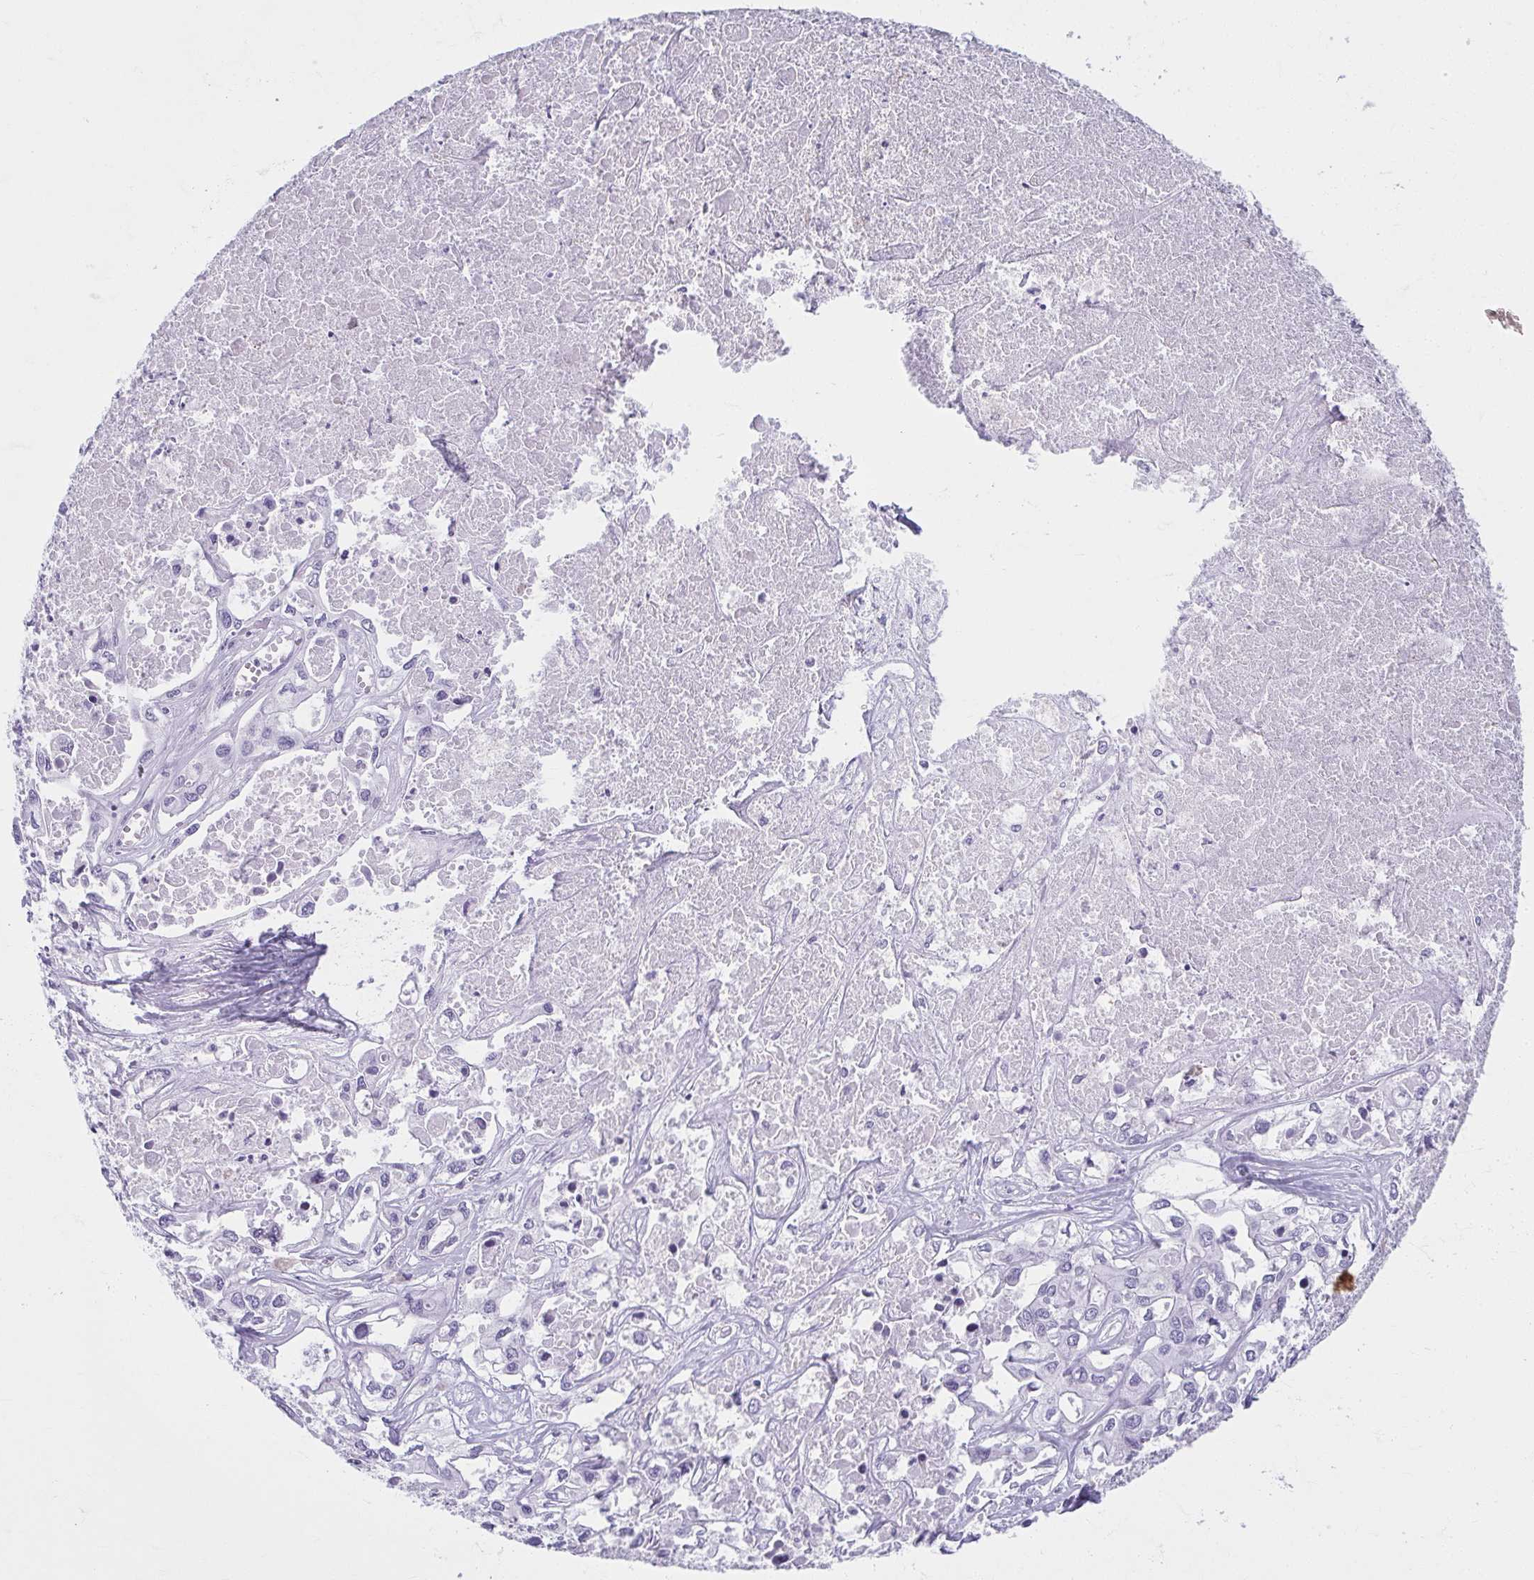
{"staining": {"intensity": "negative", "quantity": "none", "location": "none"}, "tissue": "liver cancer", "cell_type": "Tumor cells", "image_type": "cancer", "snomed": [{"axis": "morphology", "description": "Cholangiocarcinoma"}, {"axis": "topography", "description": "Liver"}], "caption": "High power microscopy histopathology image of an IHC photomicrograph of liver cancer (cholangiocarcinoma), revealing no significant positivity in tumor cells. (DAB (3,3'-diaminobenzidine) immunohistochemistry (IHC) visualized using brightfield microscopy, high magnification).", "gene": "MOBP", "patient": {"sex": "female", "age": 64}}